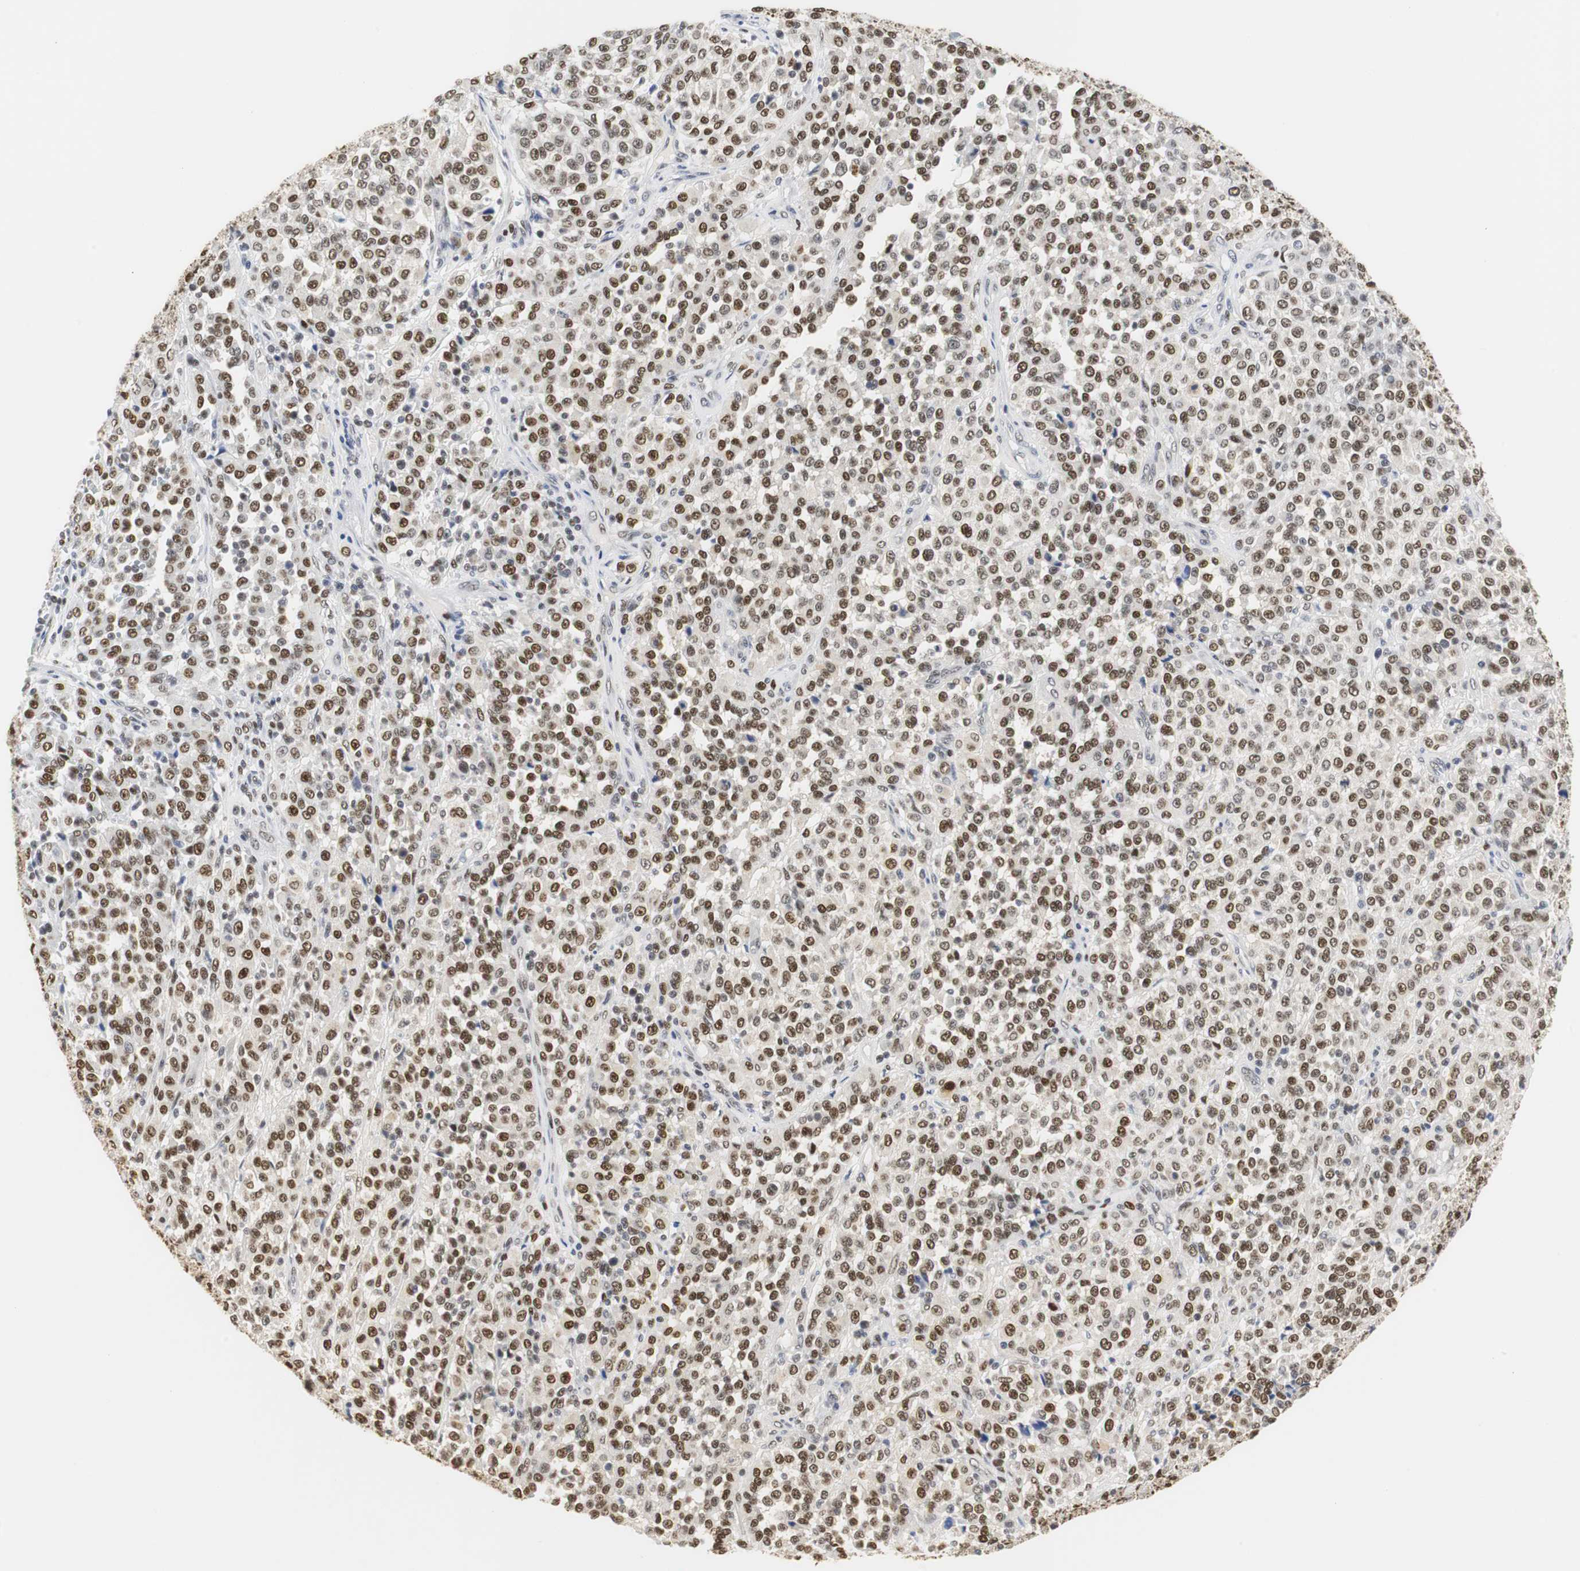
{"staining": {"intensity": "strong", "quantity": ">75%", "location": "nuclear"}, "tissue": "melanoma", "cell_type": "Tumor cells", "image_type": "cancer", "snomed": [{"axis": "morphology", "description": "Malignant melanoma, Metastatic site"}, {"axis": "topography", "description": "Pancreas"}], "caption": "Immunohistochemical staining of human malignant melanoma (metastatic site) reveals strong nuclear protein staining in about >75% of tumor cells.", "gene": "ZFC3H1", "patient": {"sex": "female", "age": 30}}